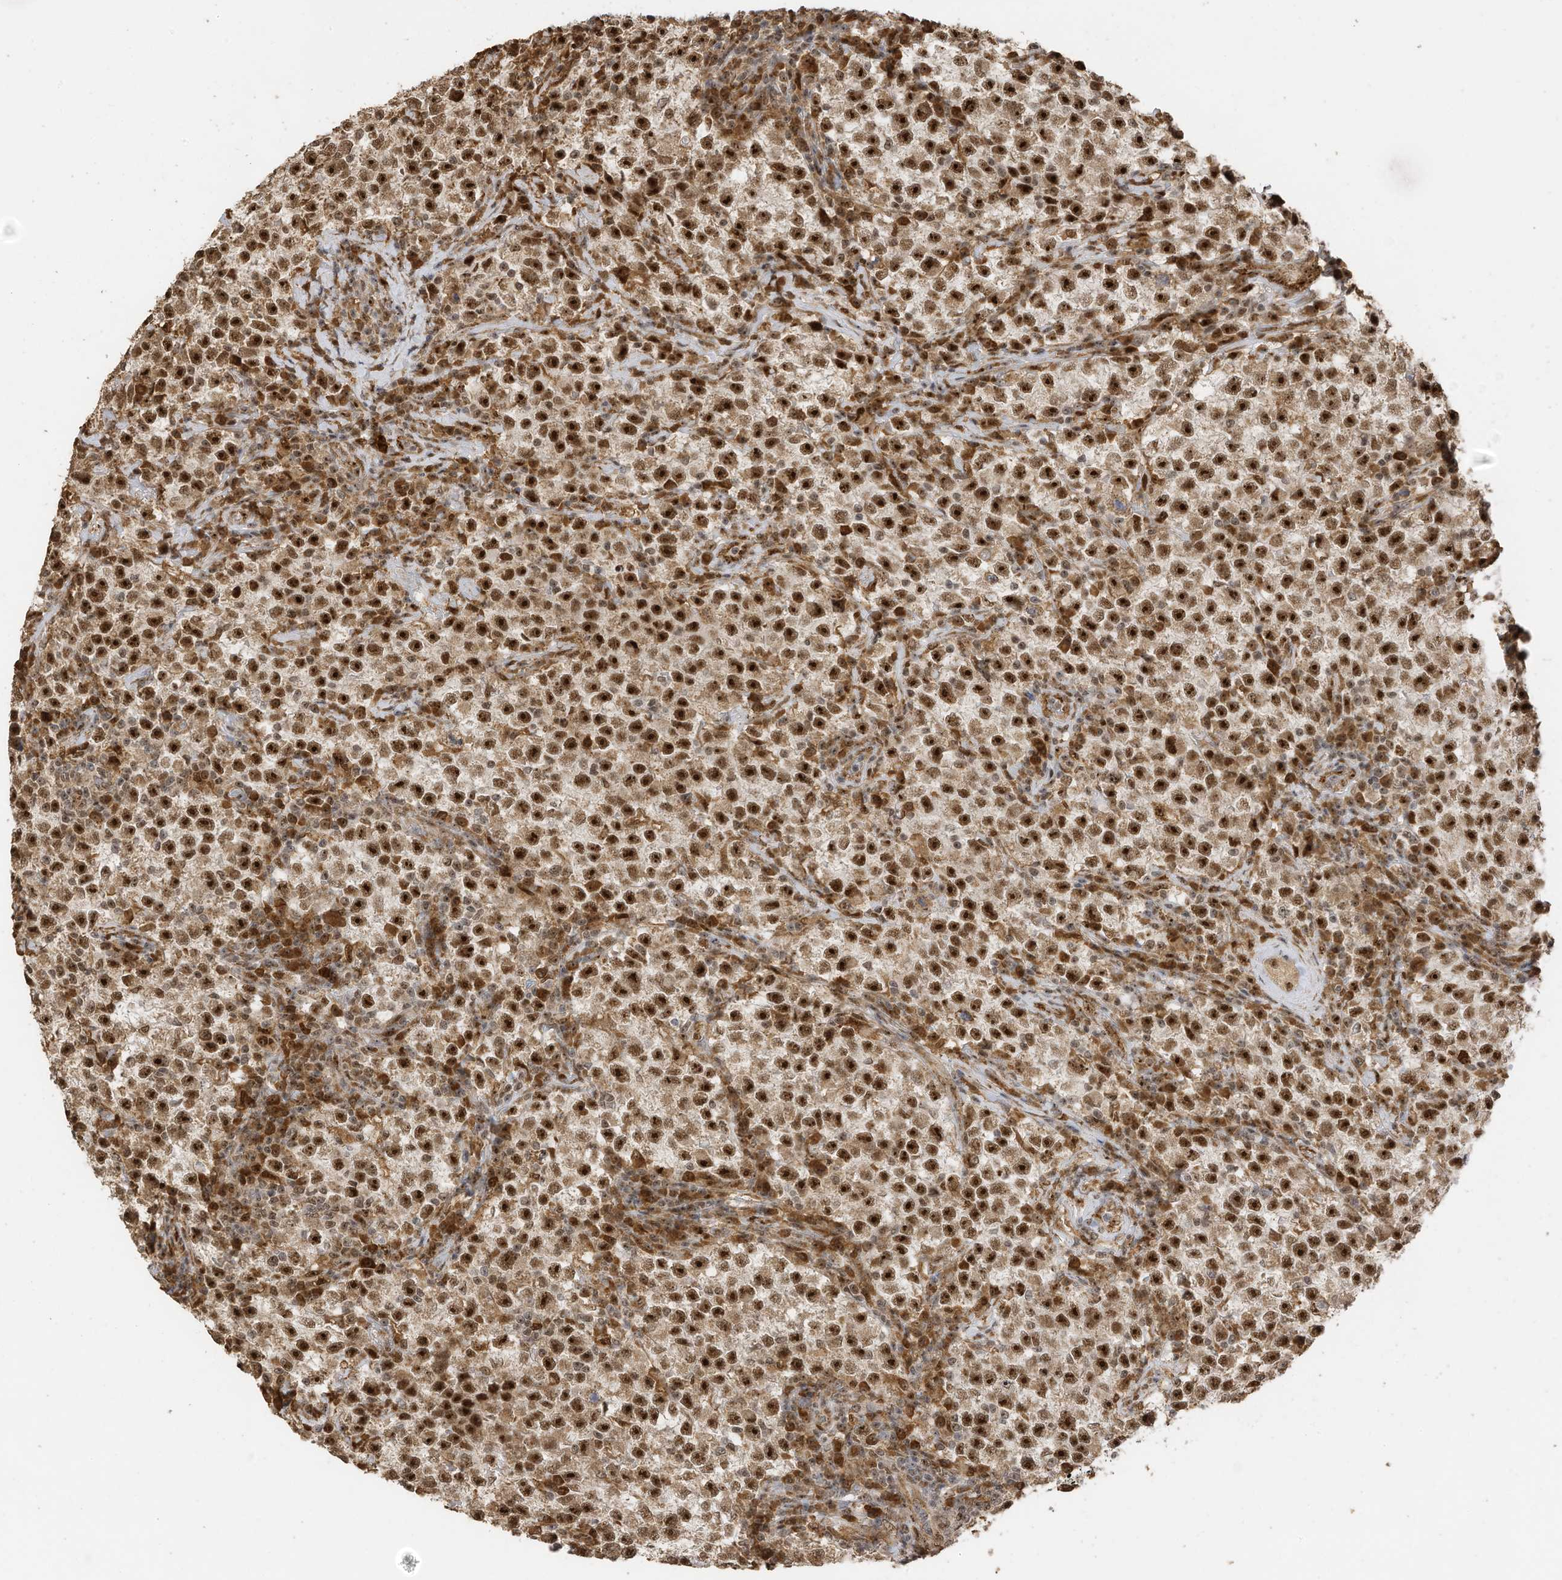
{"staining": {"intensity": "strong", "quantity": ">75%", "location": "nuclear"}, "tissue": "testis cancer", "cell_type": "Tumor cells", "image_type": "cancer", "snomed": [{"axis": "morphology", "description": "Seminoma, NOS"}, {"axis": "topography", "description": "Testis"}], "caption": "High-power microscopy captured an immunohistochemistry (IHC) histopathology image of seminoma (testis), revealing strong nuclear positivity in approximately >75% of tumor cells.", "gene": "ERLEC1", "patient": {"sex": "male", "age": 22}}